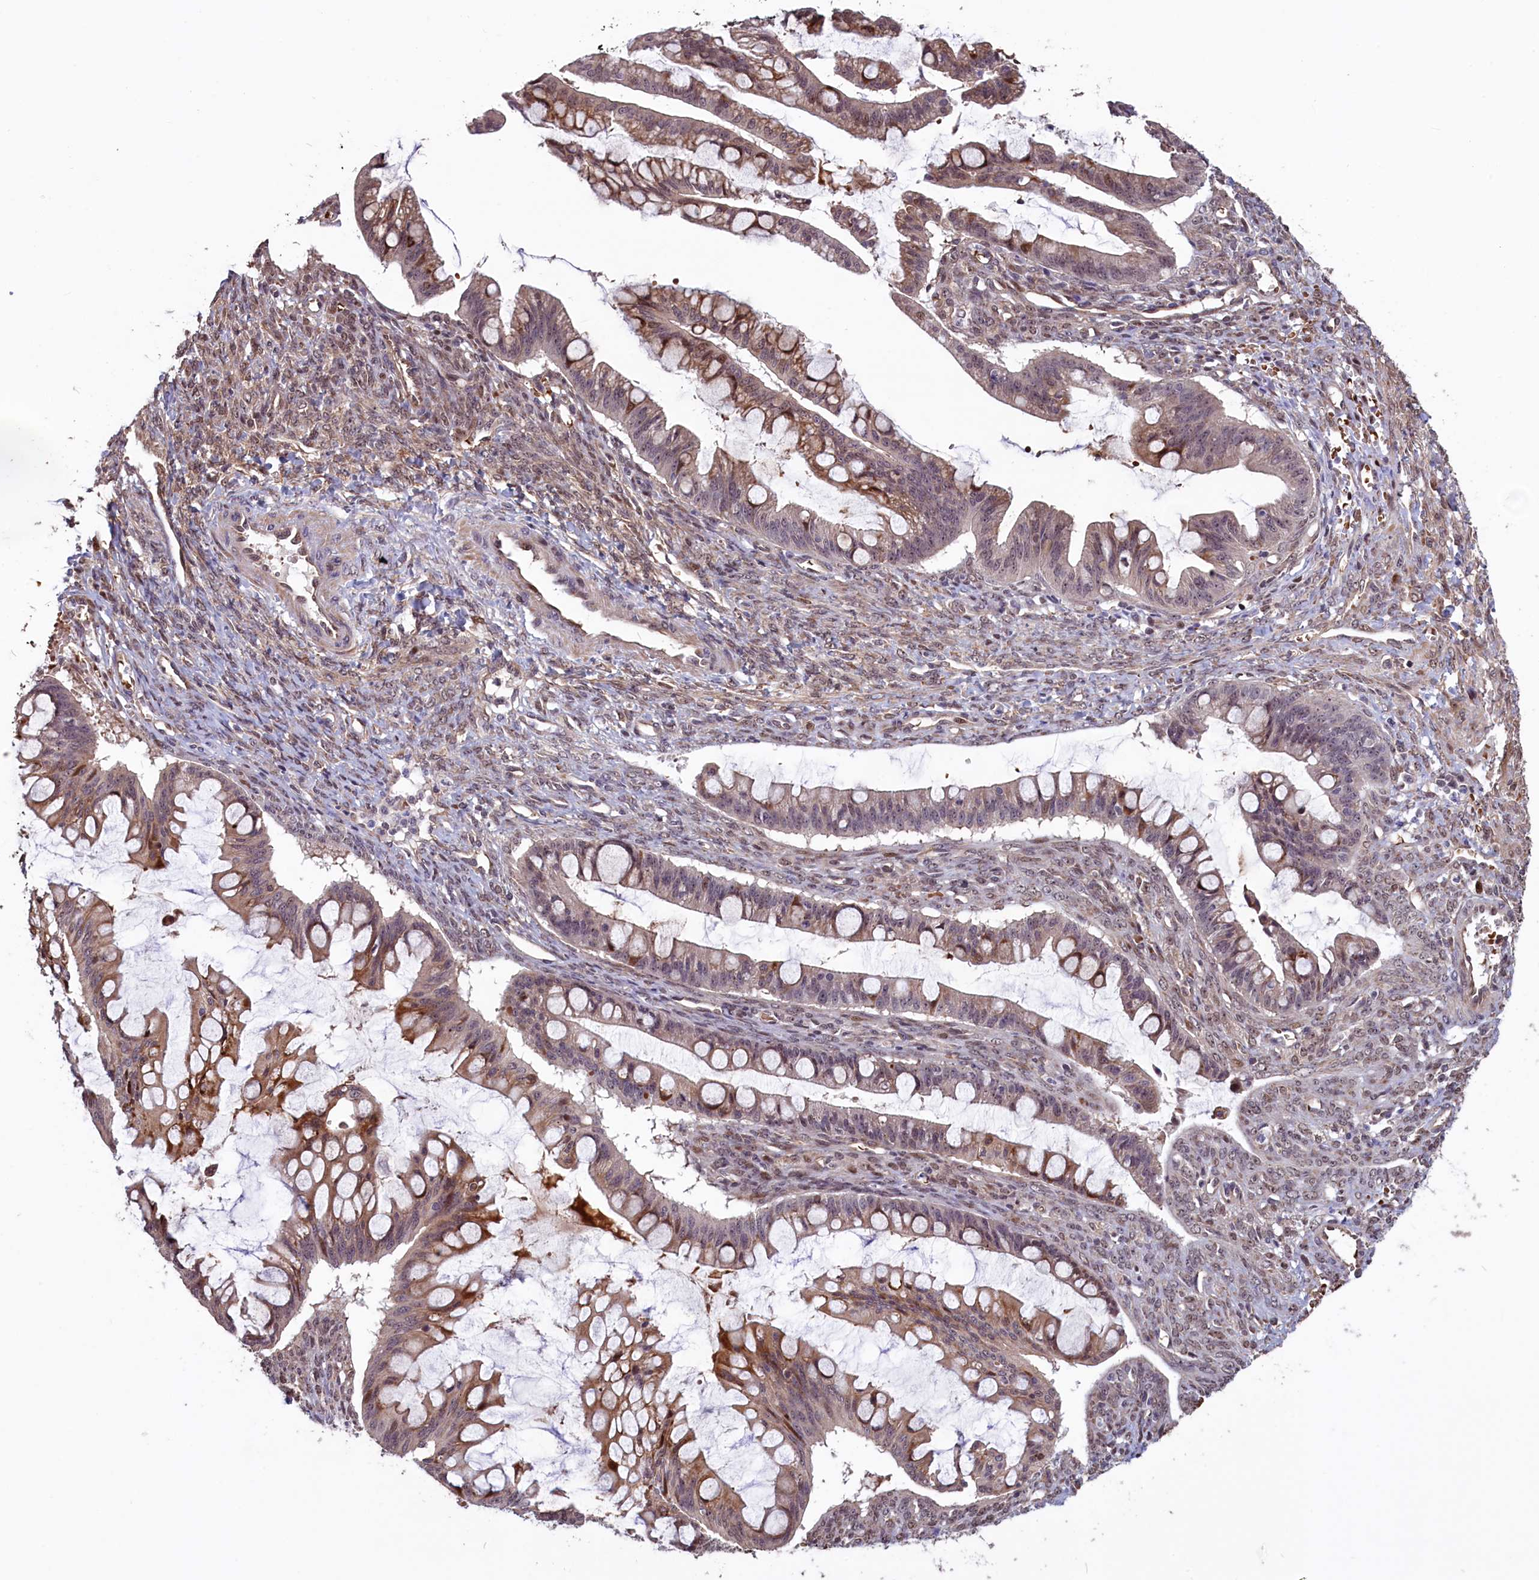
{"staining": {"intensity": "moderate", "quantity": "<25%", "location": "cytoplasmic/membranous,nuclear"}, "tissue": "ovarian cancer", "cell_type": "Tumor cells", "image_type": "cancer", "snomed": [{"axis": "morphology", "description": "Cystadenocarcinoma, mucinous, NOS"}, {"axis": "topography", "description": "Ovary"}], "caption": "This is an image of immunohistochemistry staining of ovarian cancer (mucinous cystadenocarcinoma), which shows moderate staining in the cytoplasmic/membranous and nuclear of tumor cells.", "gene": "SHFL", "patient": {"sex": "female", "age": 73}}